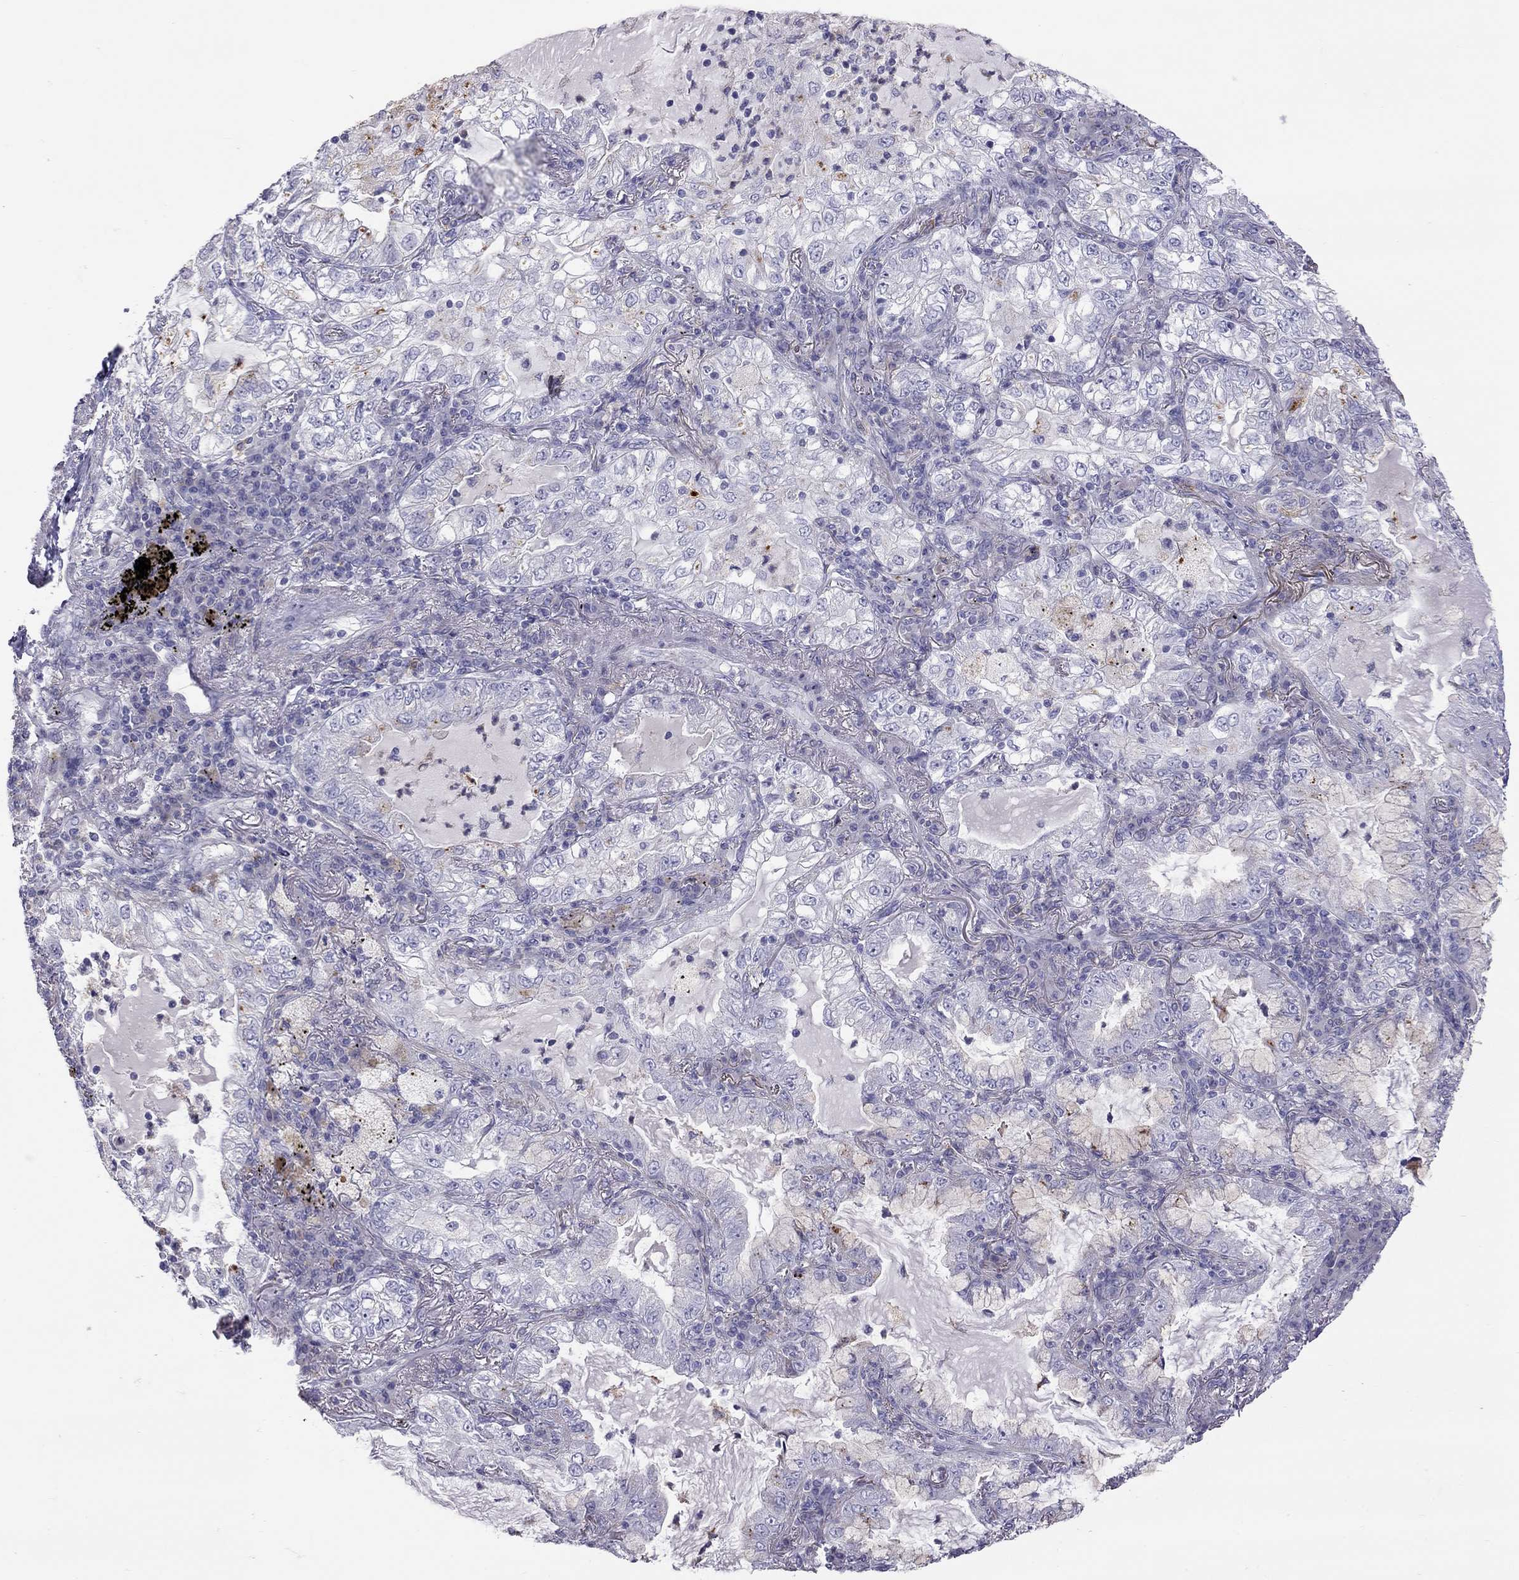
{"staining": {"intensity": "negative", "quantity": "none", "location": "none"}, "tissue": "lung cancer", "cell_type": "Tumor cells", "image_type": "cancer", "snomed": [{"axis": "morphology", "description": "Adenocarcinoma, NOS"}, {"axis": "topography", "description": "Lung"}], "caption": "DAB immunohistochemical staining of human lung cancer (adenocarcinoma) reveals no significant positivity in tumor cells. The staining was performed using DAB (3,3'-diaminobenzidine) to visualize the protein expression in brown, while the nuclei were stained in blue with hematoxylin (Magnification: 20x).", "gene": "STAR", "patient": {"sex": "female", "age": 73}}